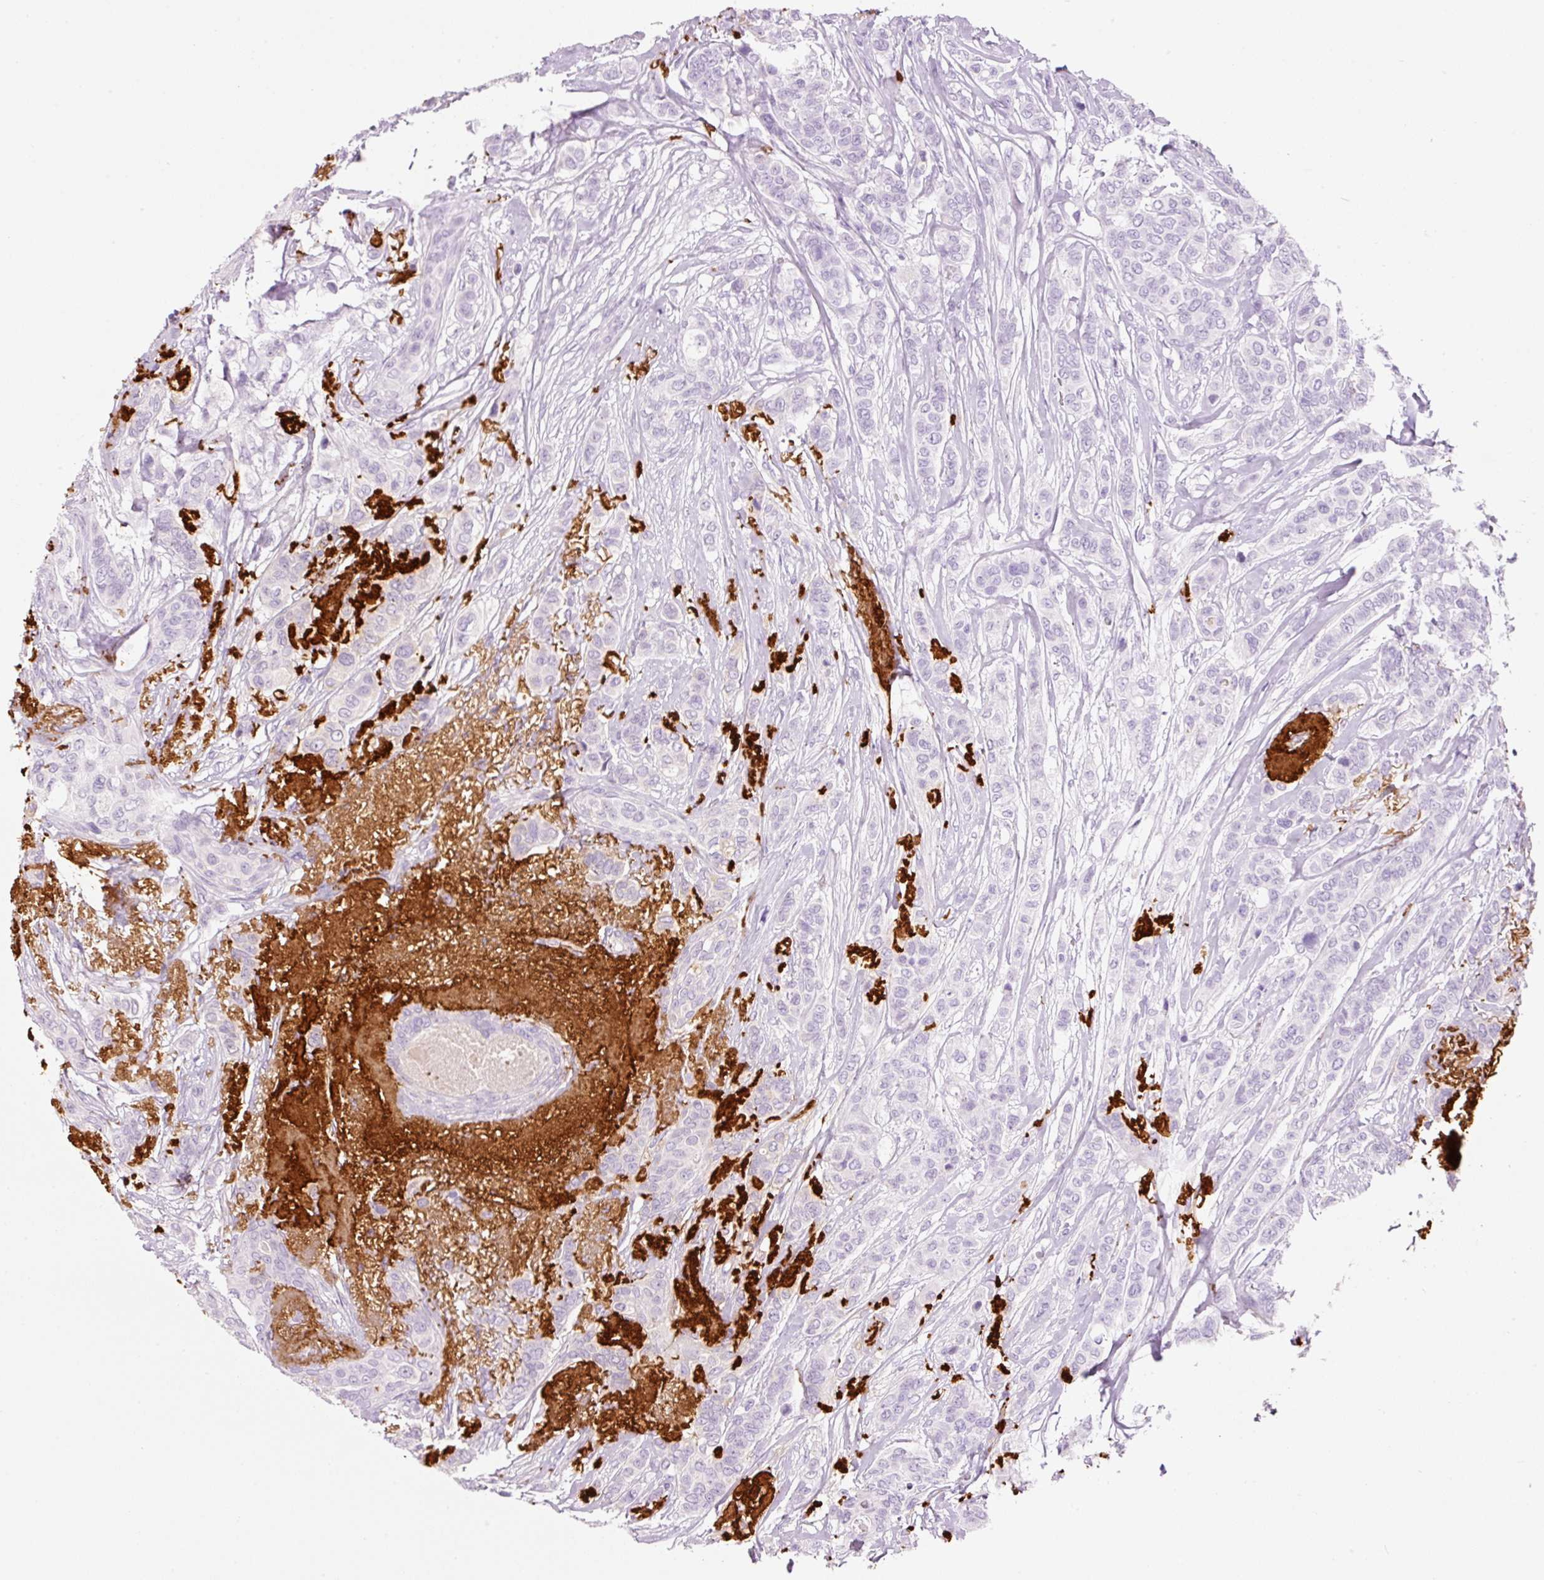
{"staining": {"intensity": "negative", "quantity": "none", "location": "none"}, "tissue": "breast cancer", "cell_type": "Tumor cells", "image_type": "cancer", "snomed": [{"axis": "morphology", "description": "Lobular carcinoma"}, {"axis": "topography", "description": "Breast"}], "caption": "DAB (3,3'-diaminobenzidine) immunohistochemical staining of human breast lobular carcinoma displays no significant positivity in tumor cells.", "gene": "MFAP4", "patient": {"sex": "female", "age": 51}}